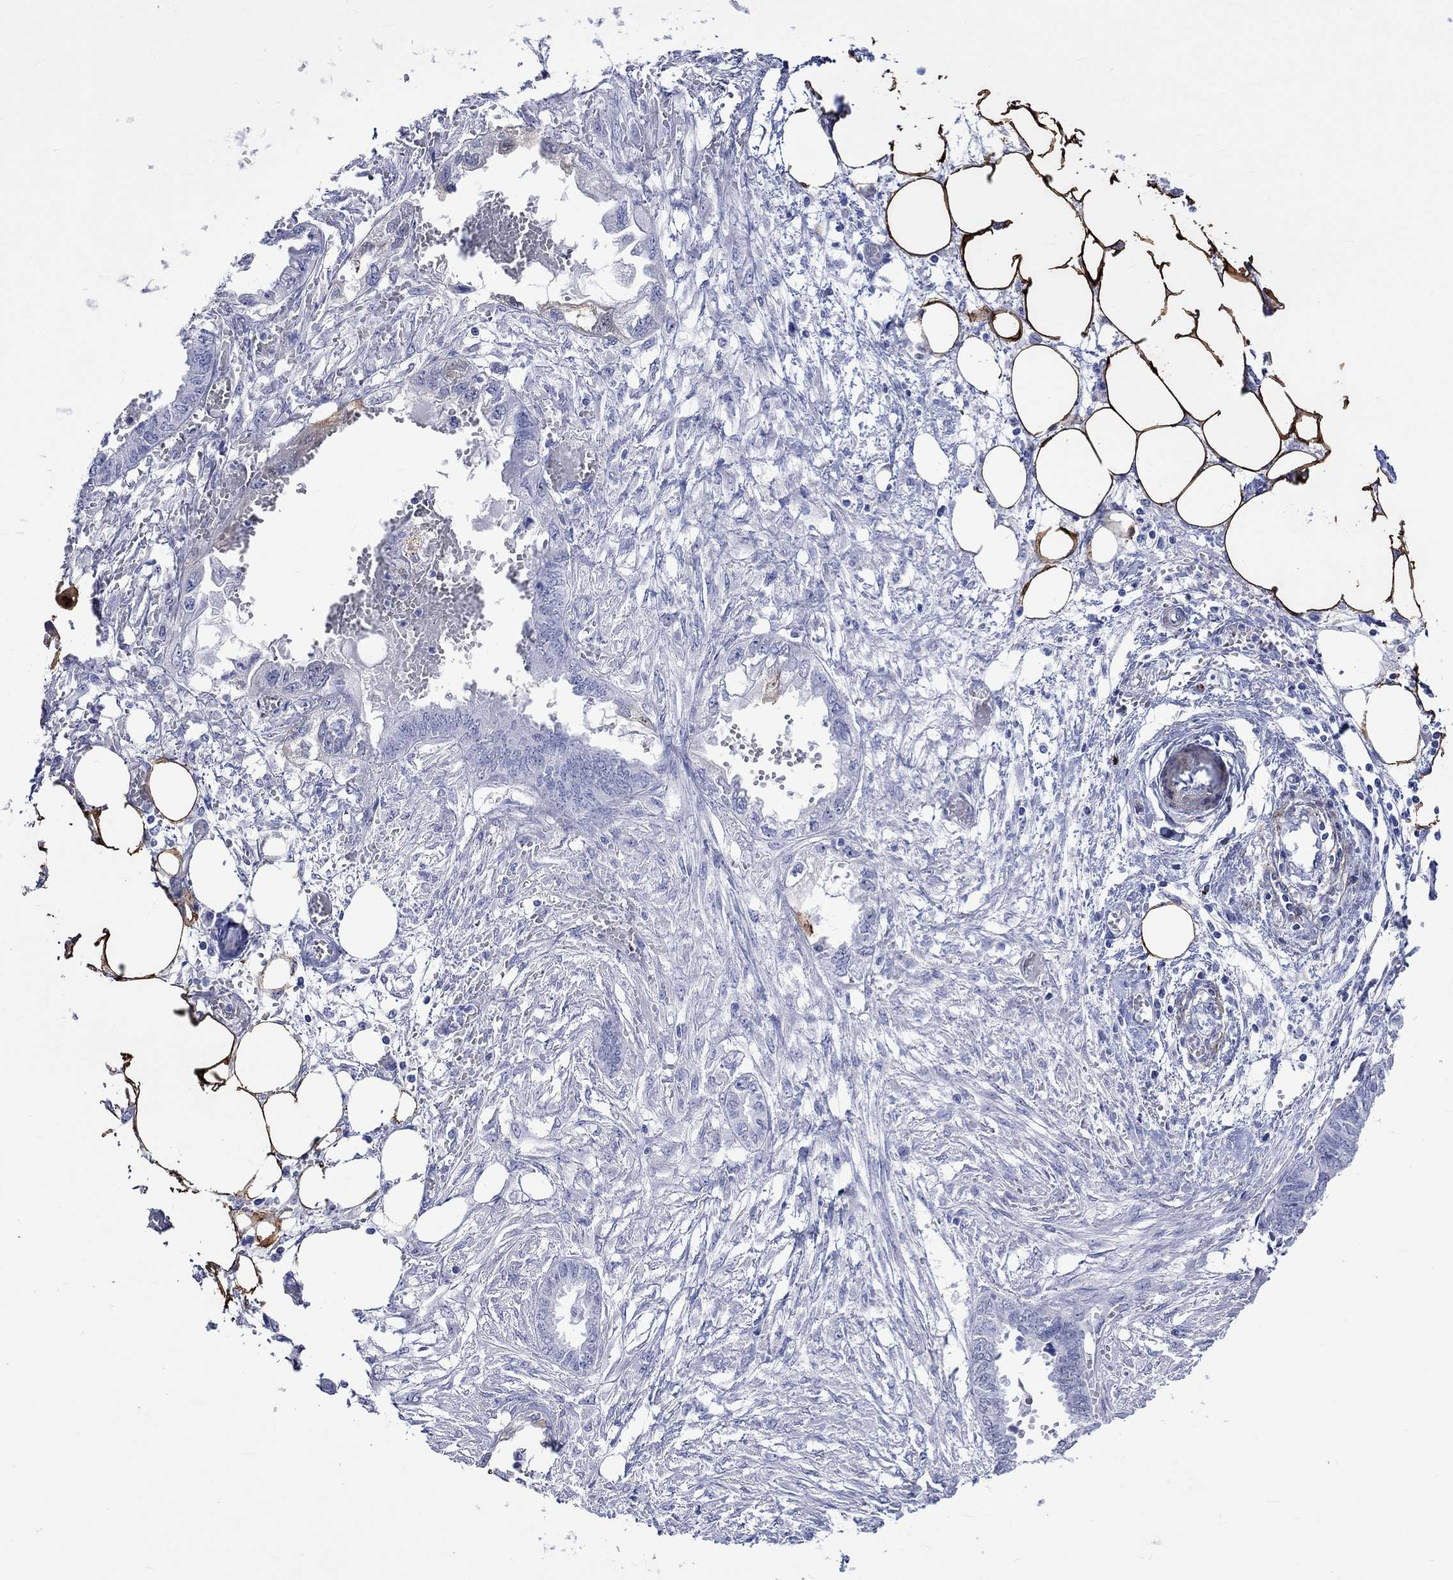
{"staining": {"intensity": "negative", "quantity": "none", "location": "none"}, "tissue": "endometrial cancer", "cell_type": "Tumor cells", "image_type": "cancer", "snomed": [{"axis": "morphology", "description": "Adenocarcinoma, NOS"}, {"axis": "morphology", "description": "Adenocarcinoma, metastatic, NOS"}, {"axis": "topography", "description": "Adipose tissue"}, {"axis": "topography", "description": "Endometrium"}], "caption": "A micrograph of human endometrial cancer (metastatic adenocarcinoma) is negative for staining in tumor cells.", "gene": "CRYAB", "patient": {"sex": "female", "age": 67}}